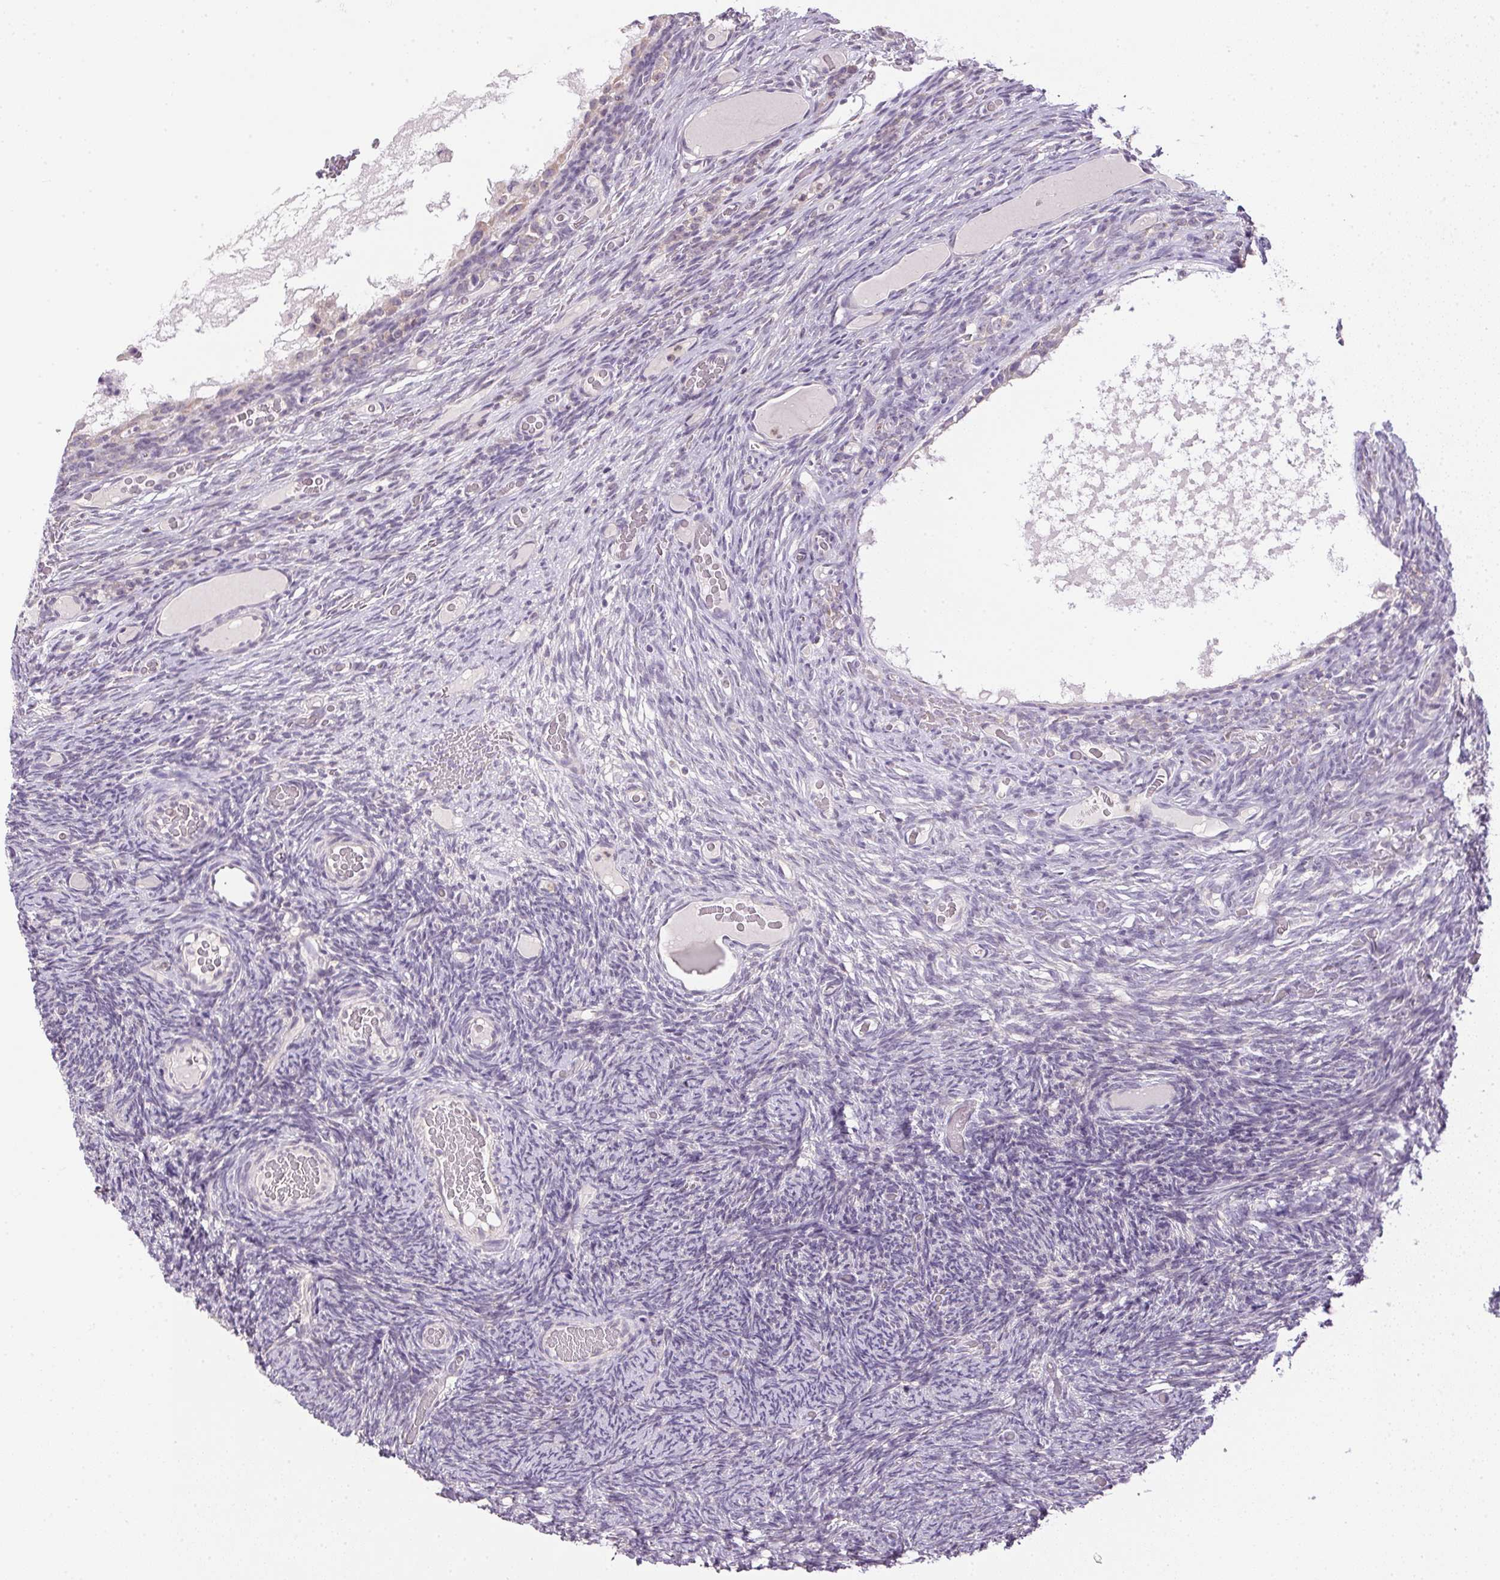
{"staining": {"intensity": "negative", "quantity": "none", "location": "none"}, "tissue": "ovary", "cell_type": "Follicle cells", "image_type": "normal", "snomed": [{"axis": "morphology", "description": "Normal tissue, NOS"}, {"axis": "topography", "description": "Ovary"}], "caption": "This is a micrograph of IHC staining of benign ovary, which shows no positivity in follicle cells. (DAB (3,3'-diaminobenzidine) immunohistochemistry (IHC) visualized using brightfield microscopy, high magnification).", "gene": "SPACA9", "patient": {"sex": "female", "age": 34}}